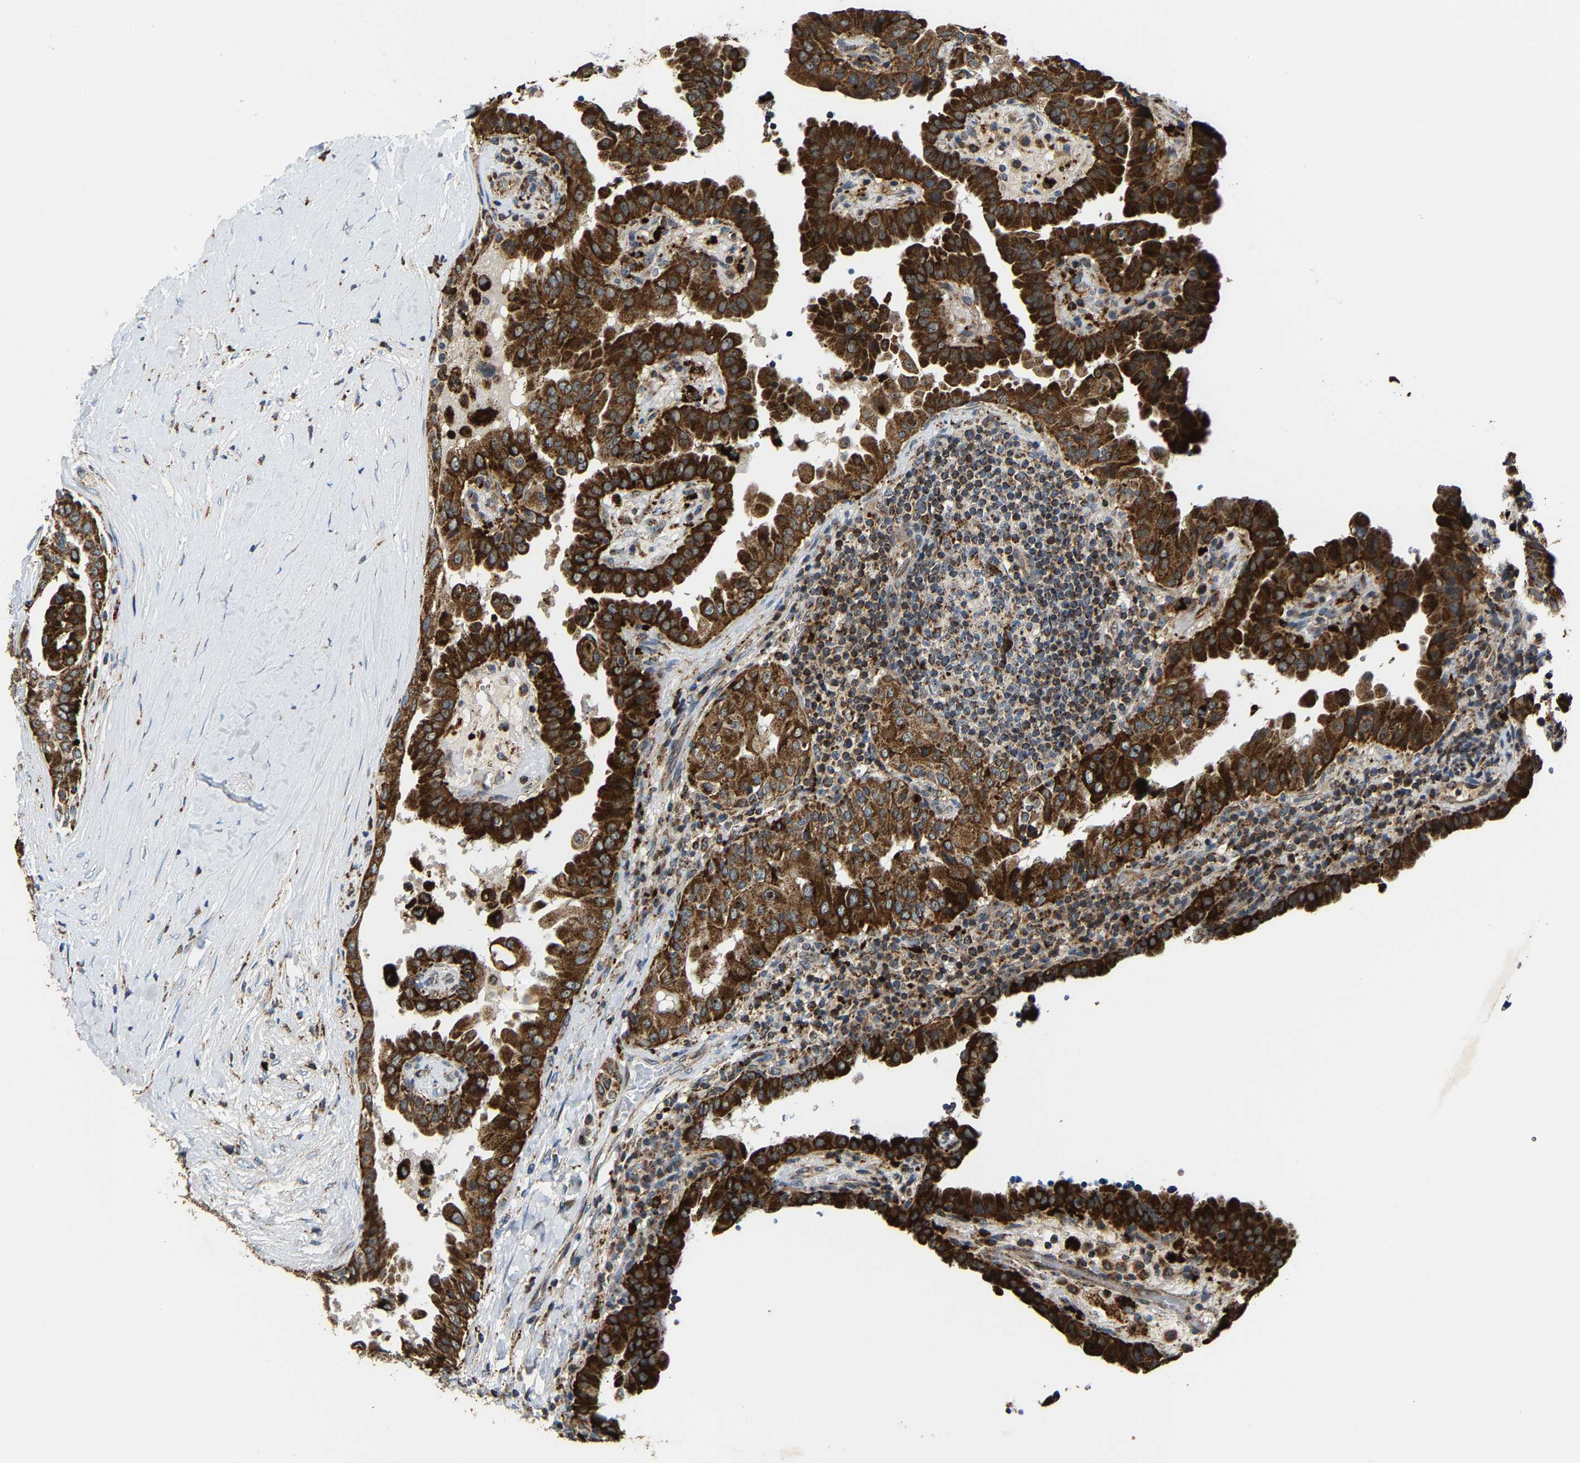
{"staining": {"intensity": "strong", "quantity": ">75%", "location": "cytoplasmic/membranous"}, "tissue": "thyroid cancer", "cell_type": "Tumor cells", "image_type": "cancer", "snomed": [{"axis": "morphology", "description": "Papillary adenocarcinoma, NOS"}, {"axis": "topography", "description": "Thyroid gland"}], "caption": "The image displays a brown stain indicating the presence of a protein in the cytoplasmic/membranous of tumor cells in thyroid cancer (papillary adenocarcinoma).", "gene": "GIMAP7", "patient": {"sex": "male", "age": 33}}